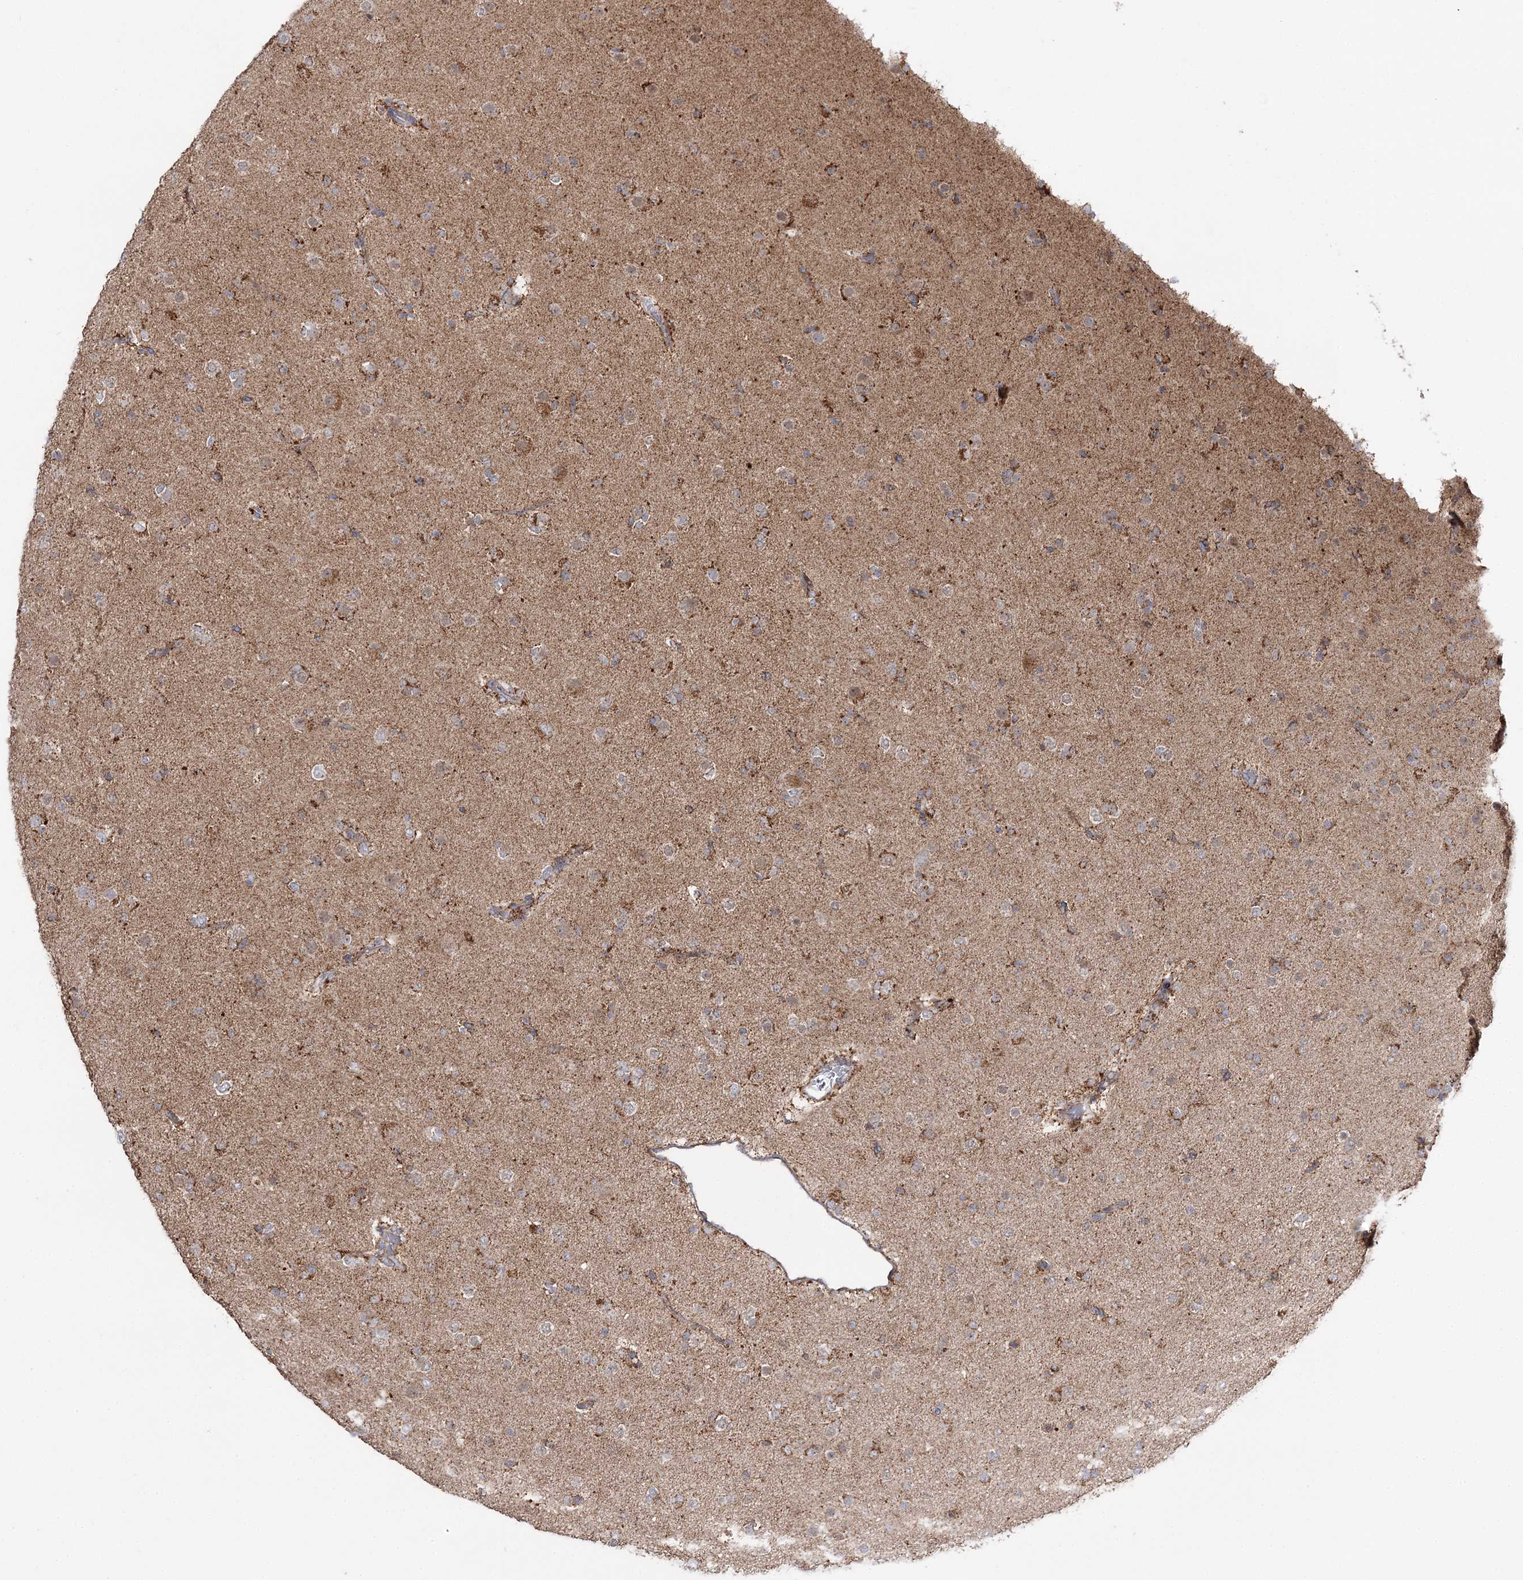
{"staining": {"intensity": "weak", "quantity": "25%-75%", "location": "cytoplasmic/membranous"}, "tissue": "glioma", "cell_type": "Tumor cells", "image_type": "cancer", "snomed": [{"axis": "morphology", "description": "Glioma, malignant, Low grade"}, {"axis": "topography", "description": "Brain"}], "caption": "Protein analysis of malignant glioma (low-grade) tissue shows weak cytoplasmic/membranous staining in approximately 25%-75% of tumor cells. The staining was performed using DAB, with brown indicating positive protein expression. Nuclei are stained blue with hematoxylin.", "gene": "CBR4", "patient": {"sex": "male", "age": 65}}